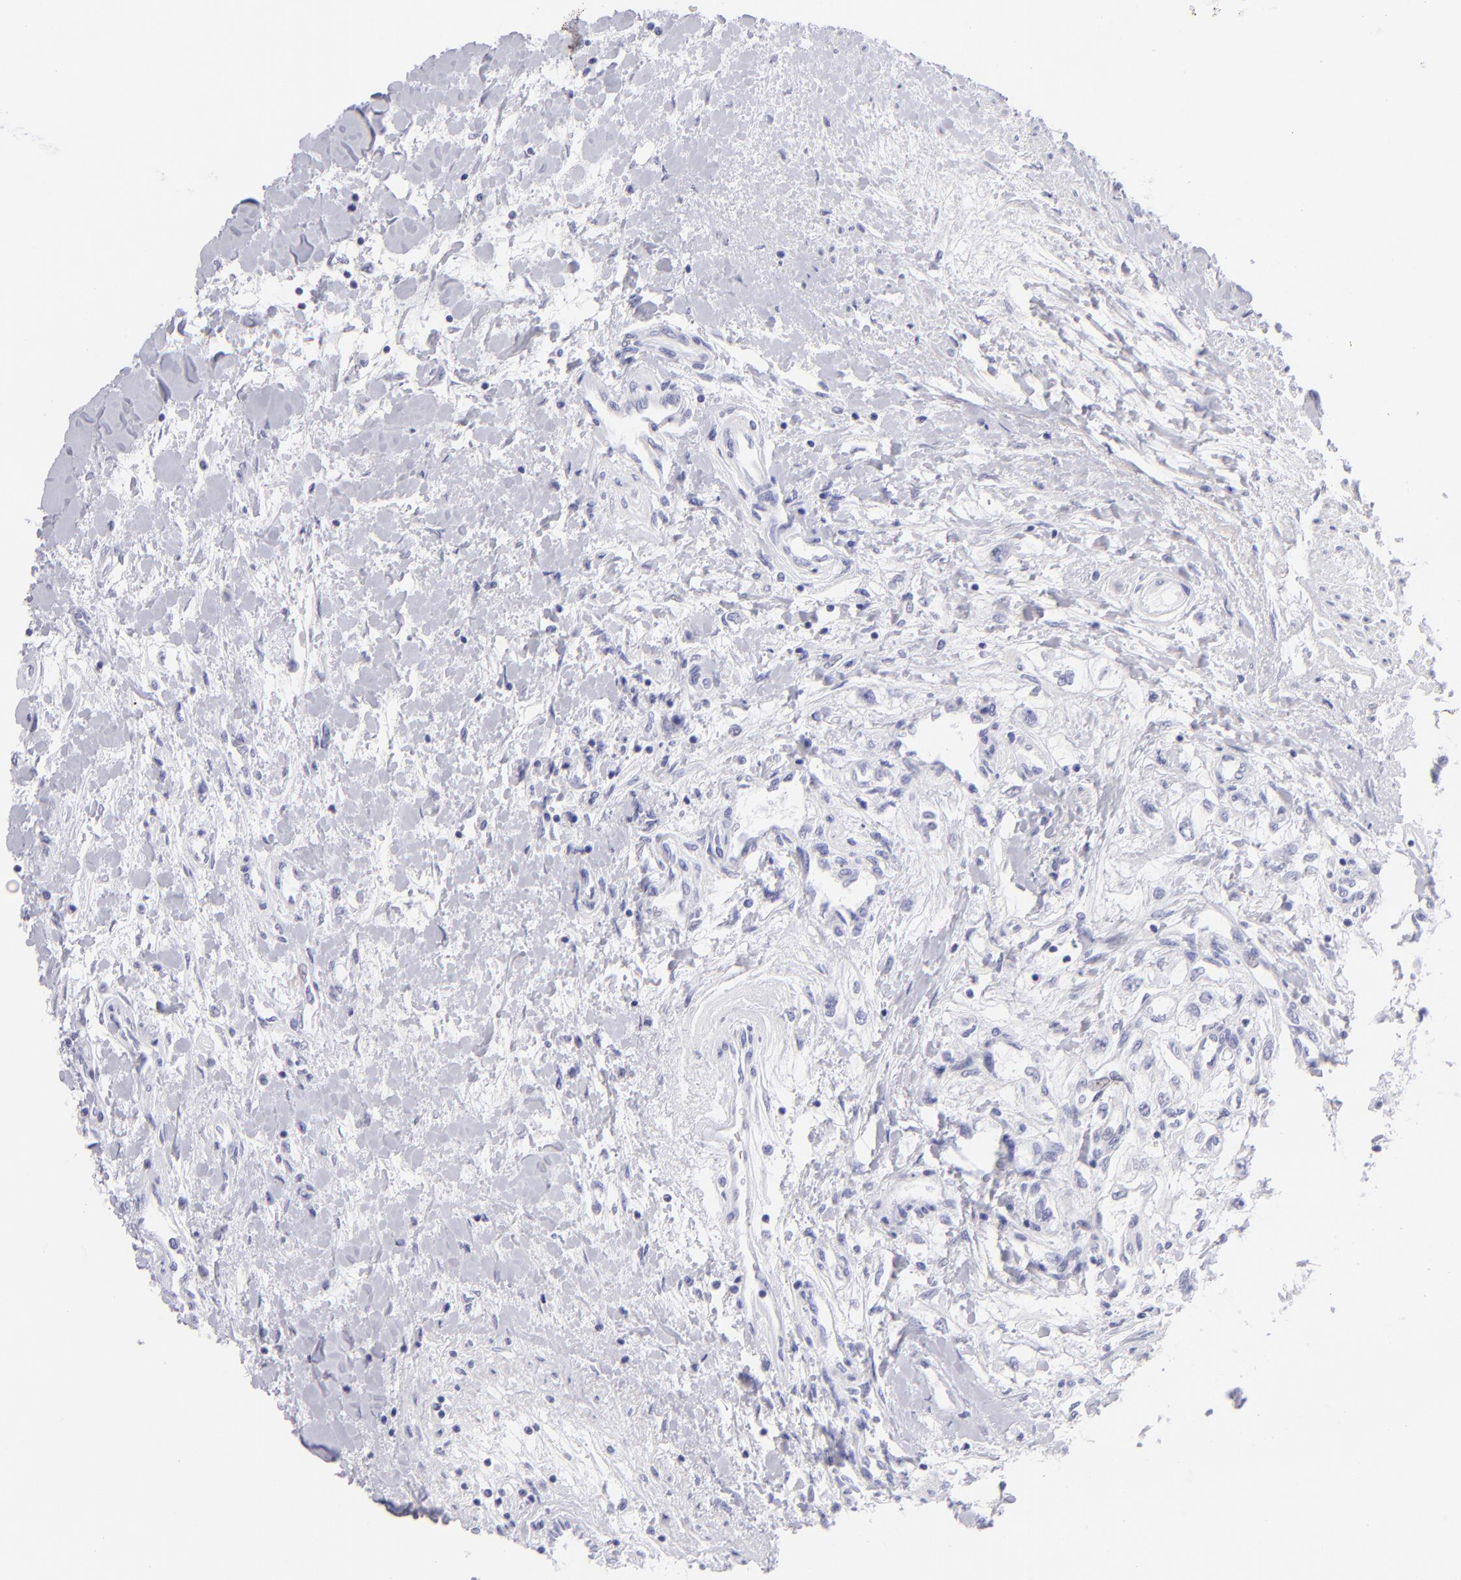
{"staining": {"intensity": "negative", "quantity": "none", "location": "none"}, "tissue": "renal cancer", "cell_type": "Tumor cells", "image_type": "cancer", "snomed": [{"axis": "morphology", "description": "Adenocarcinoma, NOS"}, {"axis": "topography", "description": "Kidney"}], "caption": "Tumor cells are negative for protein expression in human adenocarcinoma (renal).", "gene": "SLC1A3", "patient": {"sex": "male", "age": 57}}